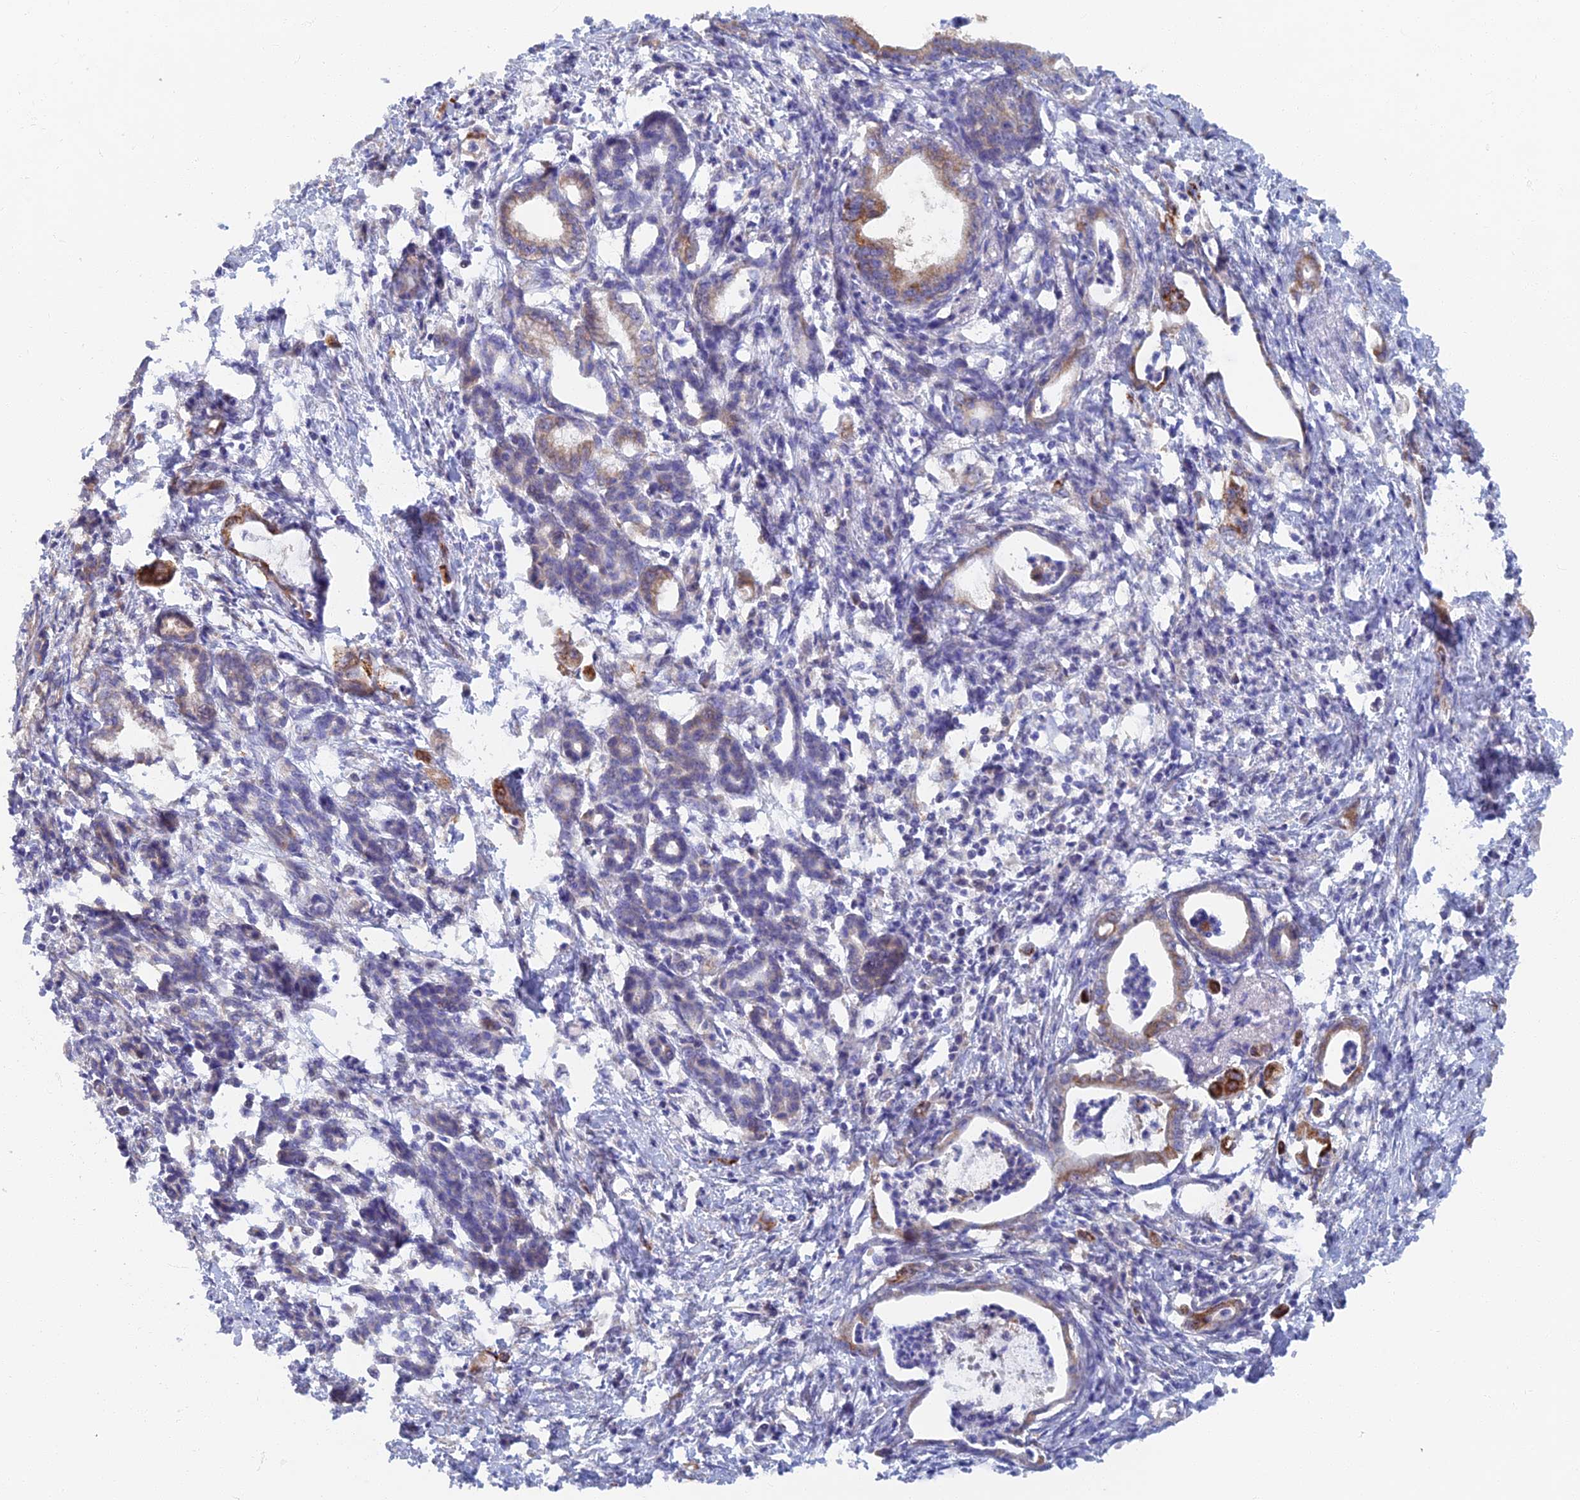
{"staining": {"intensity": "moderate", "quantity": "<25%", "location": "cytoplasmic/membranous"}, "tissue": "pancreatic cancer", "cell_type": "Tumor cells", "image_type": "cancer", "snomed": [{"axis": "morphology", "description": "Adenocarcinoma, NOS"}, {"axis": "topography", "description": "Pancreas"}], "caption": "A micrograph of pancreatic adenocarcinoma stained for a protein exhibits moderate cytoplasmic/membranous brown staining in tumor cells.", "gene": "TMEM44", "patient": {"sex": "female", "age": 55}}